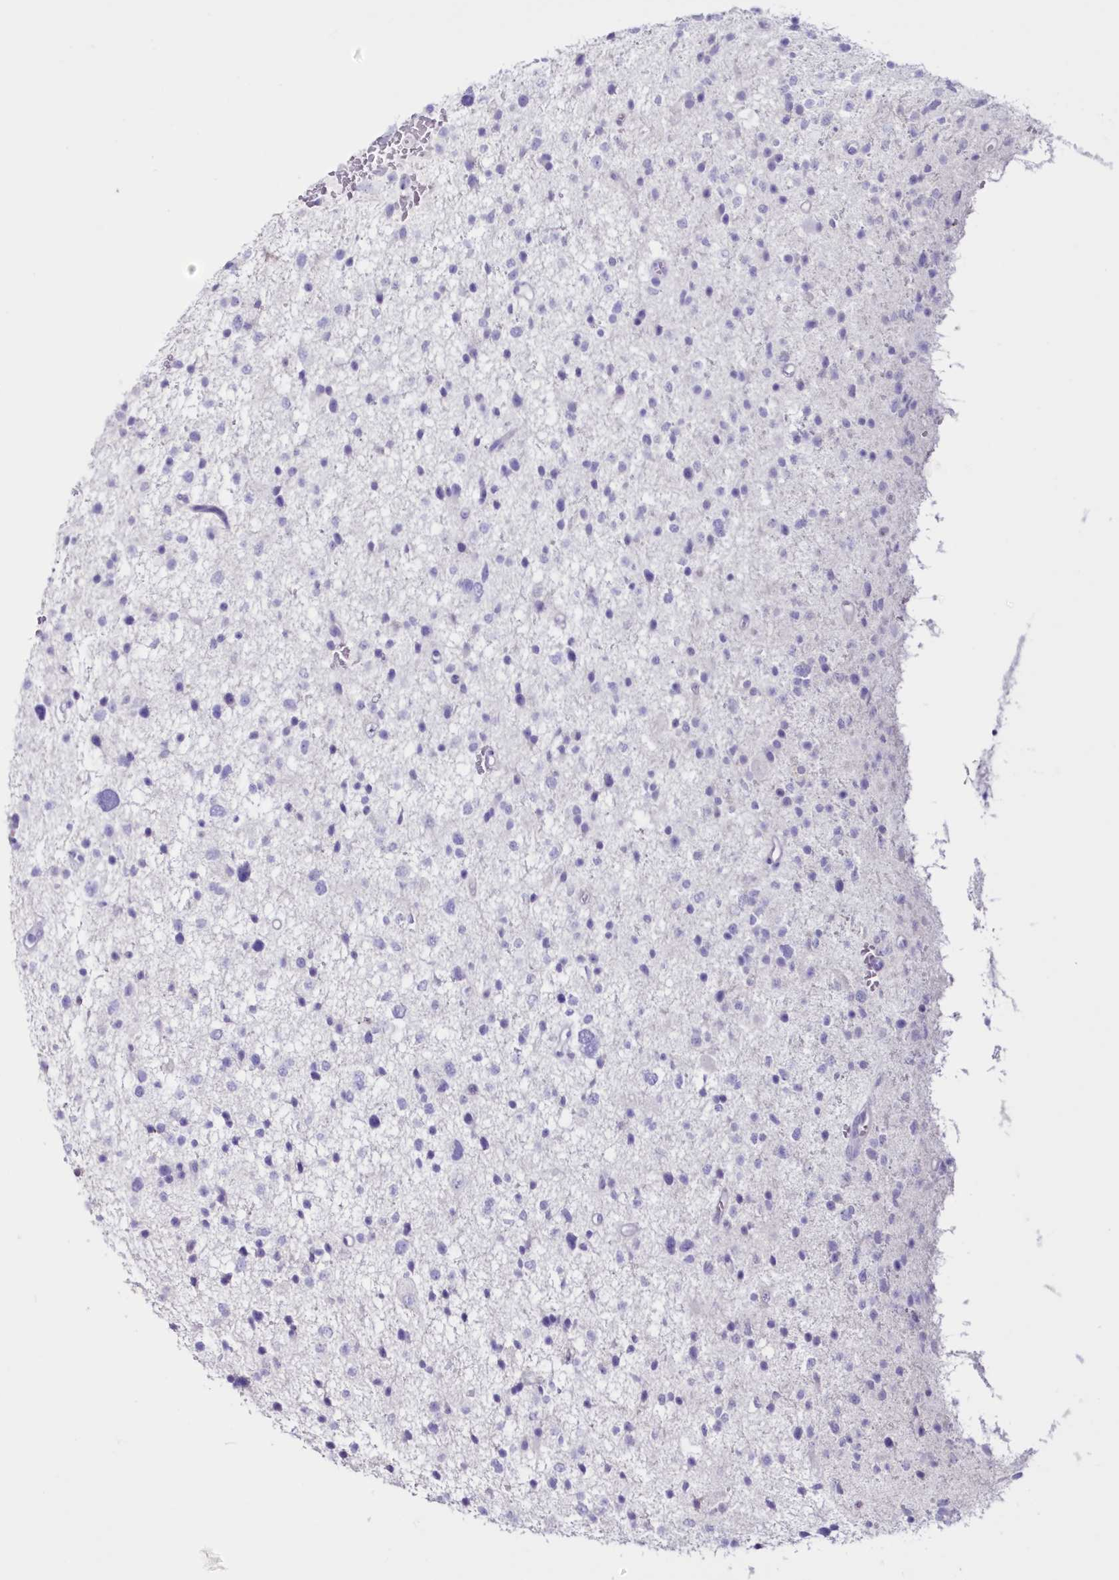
{"staining": {"intensity": "negative", "quantity": "none", "location": "none"}, "tissue": "glioma", "cell_type": "Tumor cells", "image_type": "cancer", "snomed": [{"axis": "morphology", "description": "Glioma, malignant, Low grade"}, {"axis": "topography", "description": "Brain"}], "caption": "Immunohistochemical staining of human glioma exhibits no significant expression in tumor cells.", "gene": "CYP3A4", "patient": {"sex": "female", "age": 37}}